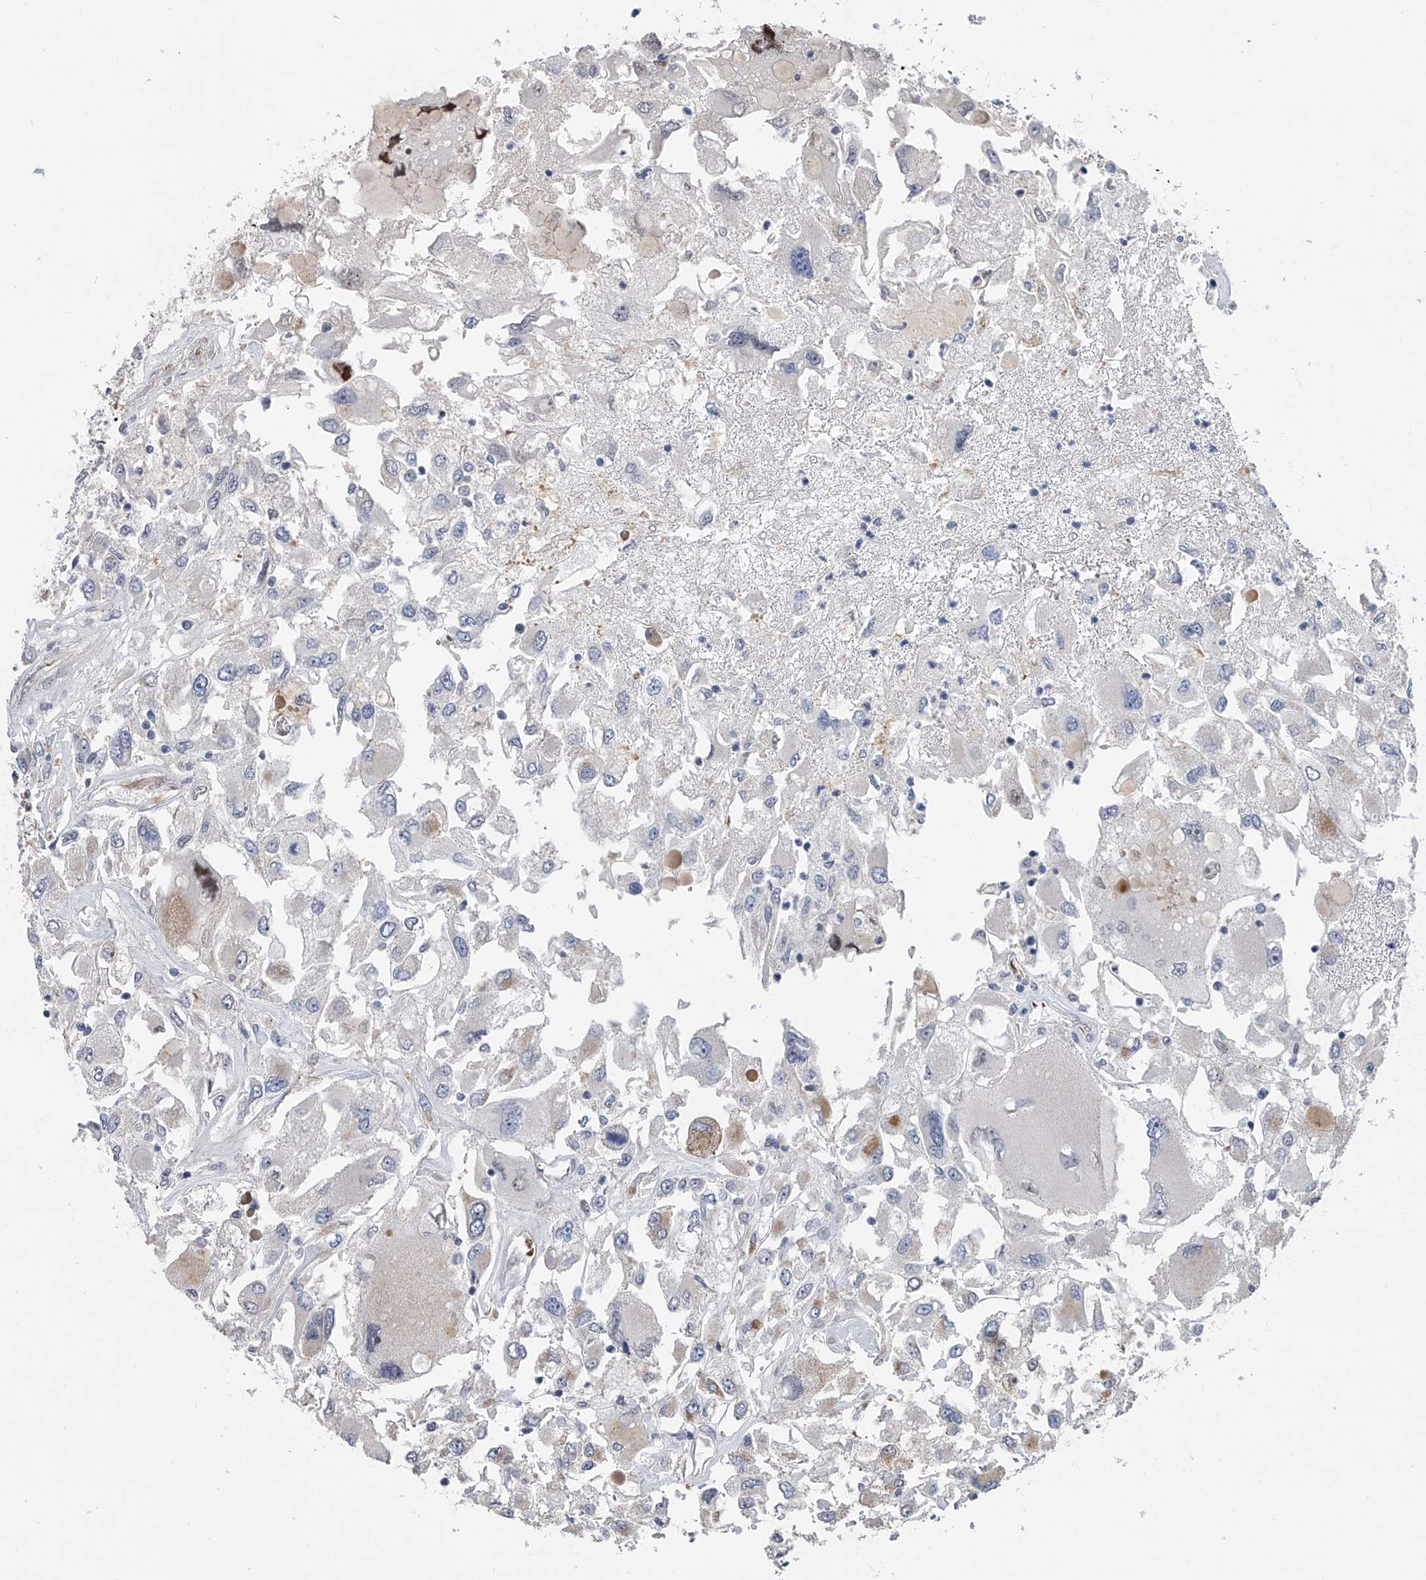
{"staining": {"intensity": "negative", "quantity": "none", "location": "none"}, "tissue": "renal cancer", "cell_type": "Tumor cells", "image_type": "cancer", "snomed": [{"axis": "morphology", "description": "Adenocarcinoma, NOS"}, {"axis": "topography", "description": "Kidney"}], "caption": "Protein analysis of adenocarcinoma (renal) shows no significant expression in tumor cells.", "gene": "ZNF426", "patient": {"sex": "female", "age": 52}}